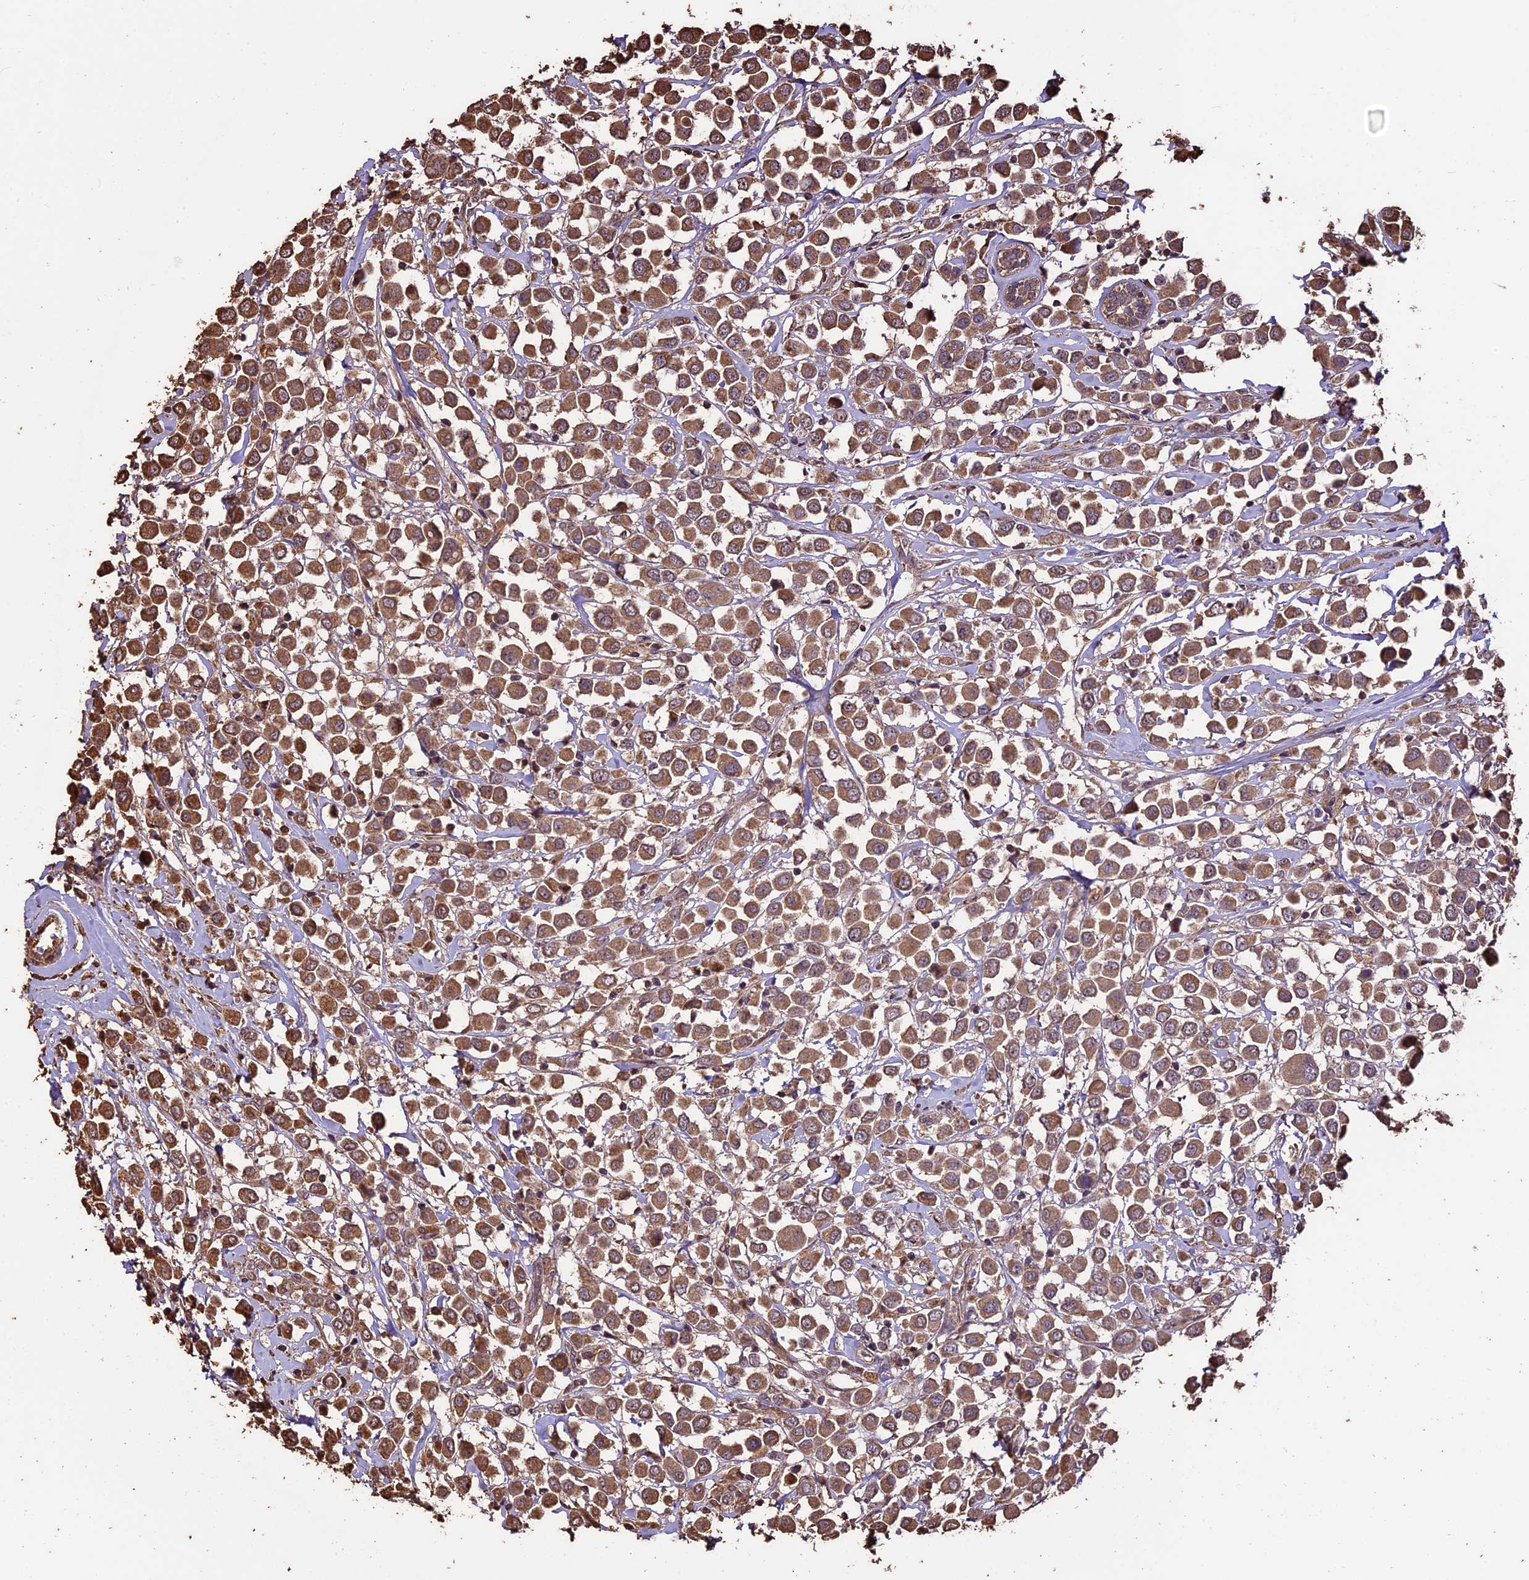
{"staining": {"intensity": "moderate", "quantity": ">75%", "location": "cytoplasmic/membranous"}, "tissue": "breast cancer", "cell_type": "Tumor cells", "image_type": "cancer", "snomed": [{"axis": "morphology", "description": "Duct carcinoma"}, {"axis": "topography", "description": "Breast"}], "caption": "Immunohistochemical staining of human invasive ductal carcinoma (breast) displays medium levels of moderate cytoplasmic/membranous positivity in approximately >75% of tumor cells. Using DAB (3,3'-diaminobenzidine) (brown) and hematoxylin (blue) stains, captured at high magnification using brightfield microscopy.", "gene": "PGPEP1L", "patient": {"sex": "female", "age": 61}}